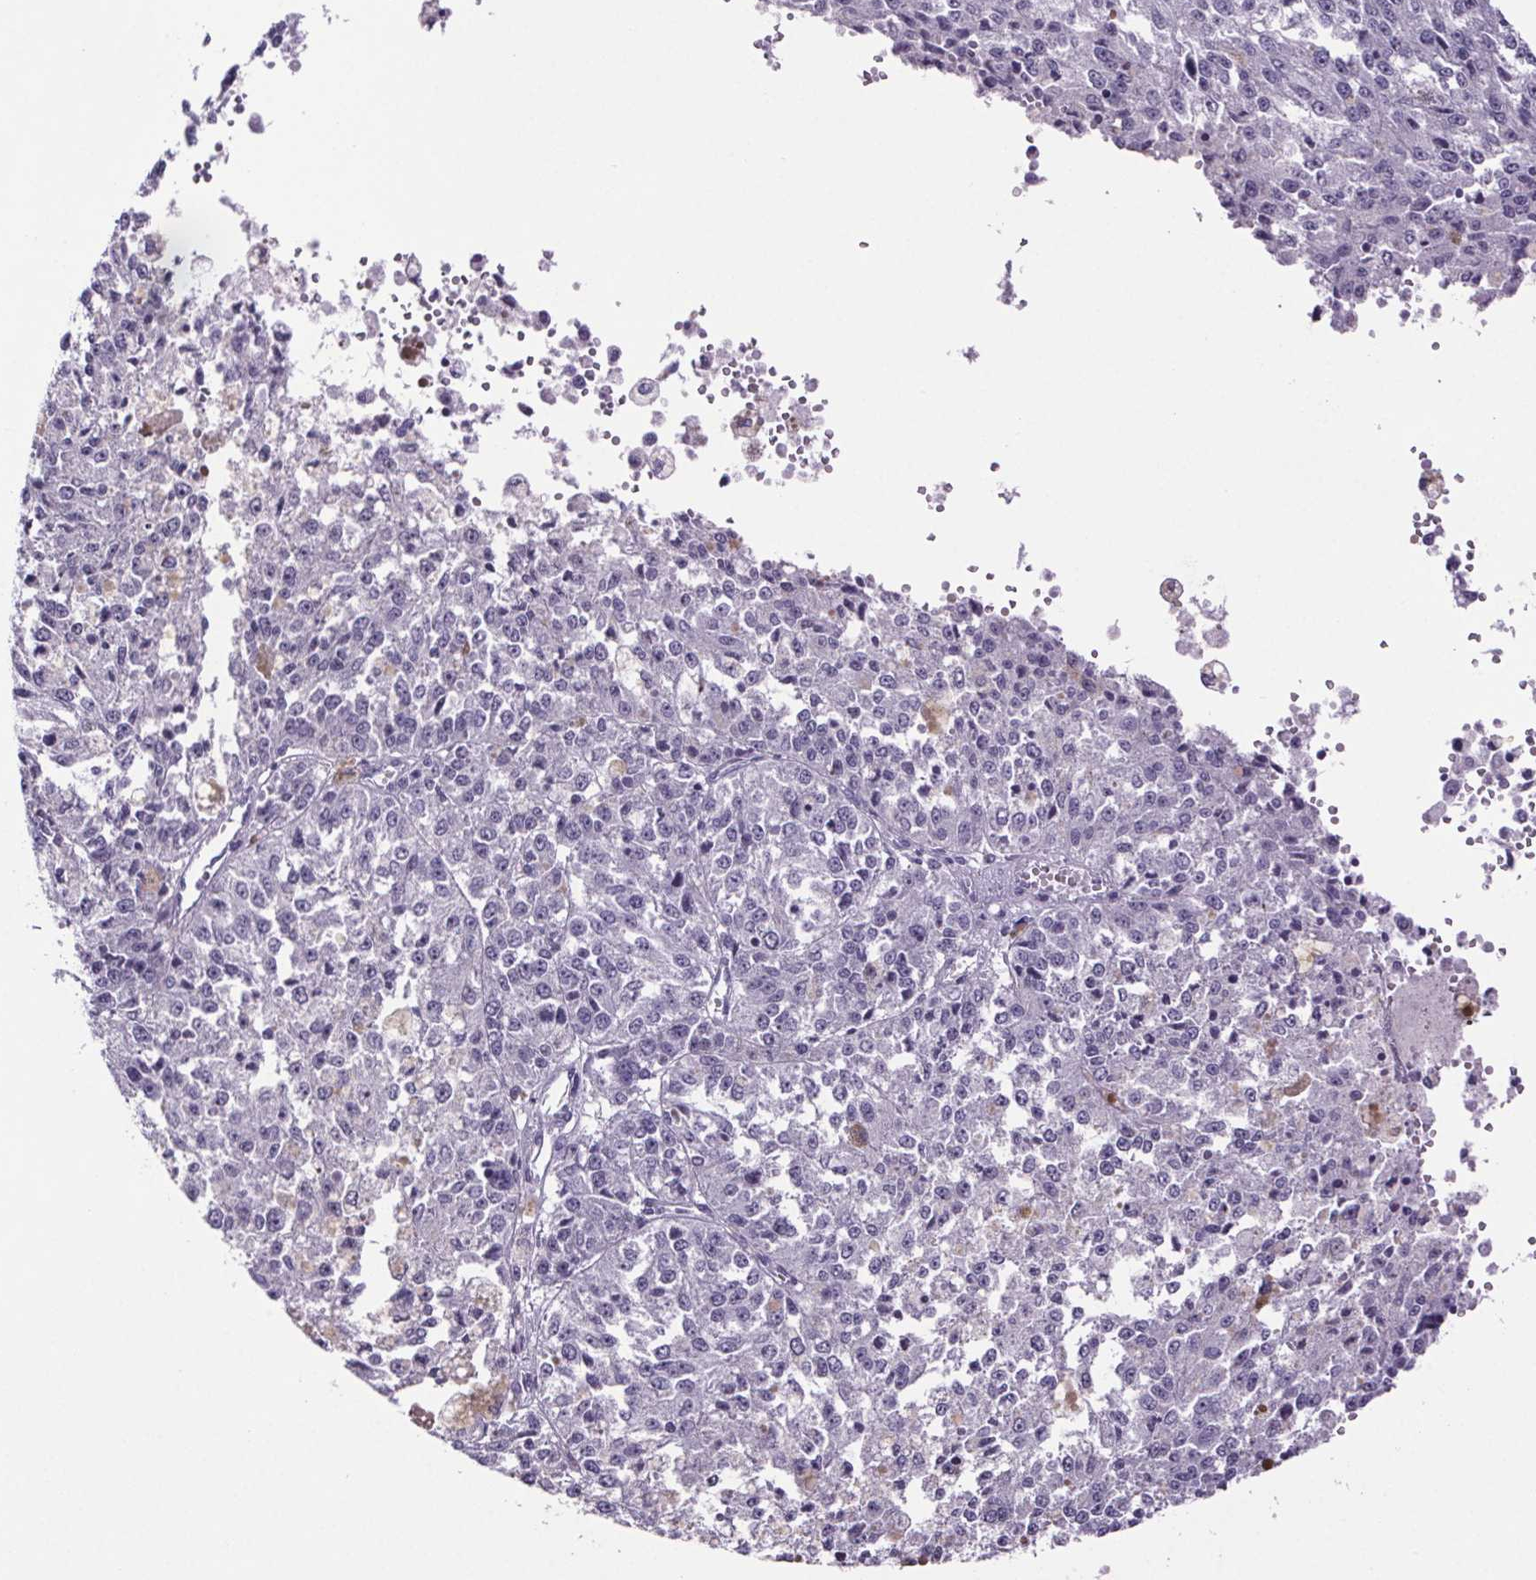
{"staining": {"intensity": "negative", "quantity": "none", "location": "none"}, "tissue": "melanoma", "cell_type": "Tumor cells", "image_type": "cancer", "snomed": [{"axis": "morphology", "description": "Malignant melanoma, Metastatic site"}, {"axis": "topography", "description": "Lymph node"}], "caption": "Micrograph shows no protein positivity in tumor cells of melanoma tissue.", "gene": "CUBN", "patient": {"sex": "female", "age": 64}}